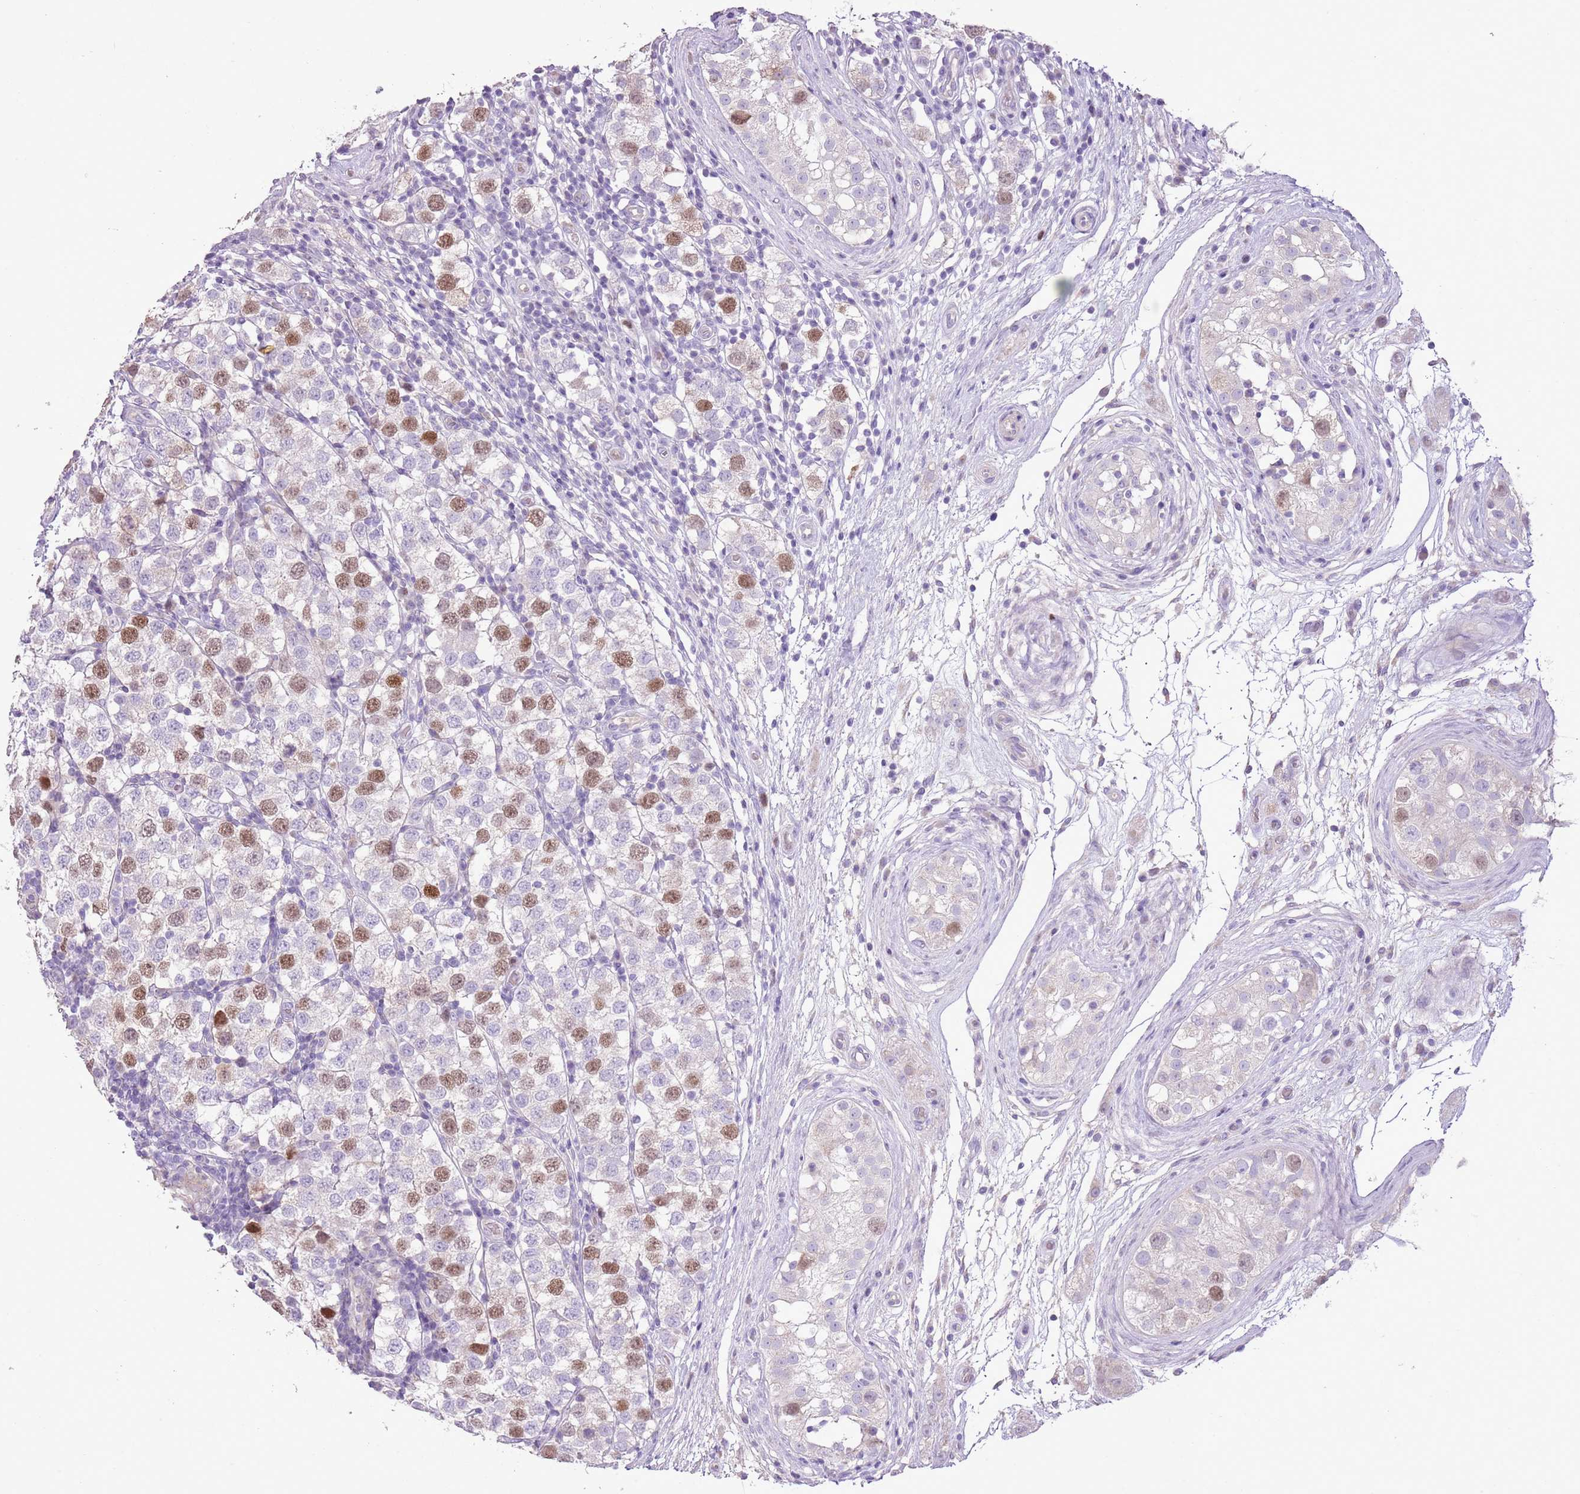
{"staining": {"intensity": "moderate", "quantity": "25%-75%", "location": "nuclear"}, "tissue": "testis cancer", "cell_type": "Tumor cells", "image_type": "cancer", "snomed": [{"axis": "morphology", "description": "Seminoma, NOS"}, {"axis": "topography", "description": "Testis"}], "caption": "Testis cancer tissue displays moderate nuclear positivity in approximately 25%-75% of tumor cells", "gene": "GMNN", "patient": {"sex": "male", "age": 34}}